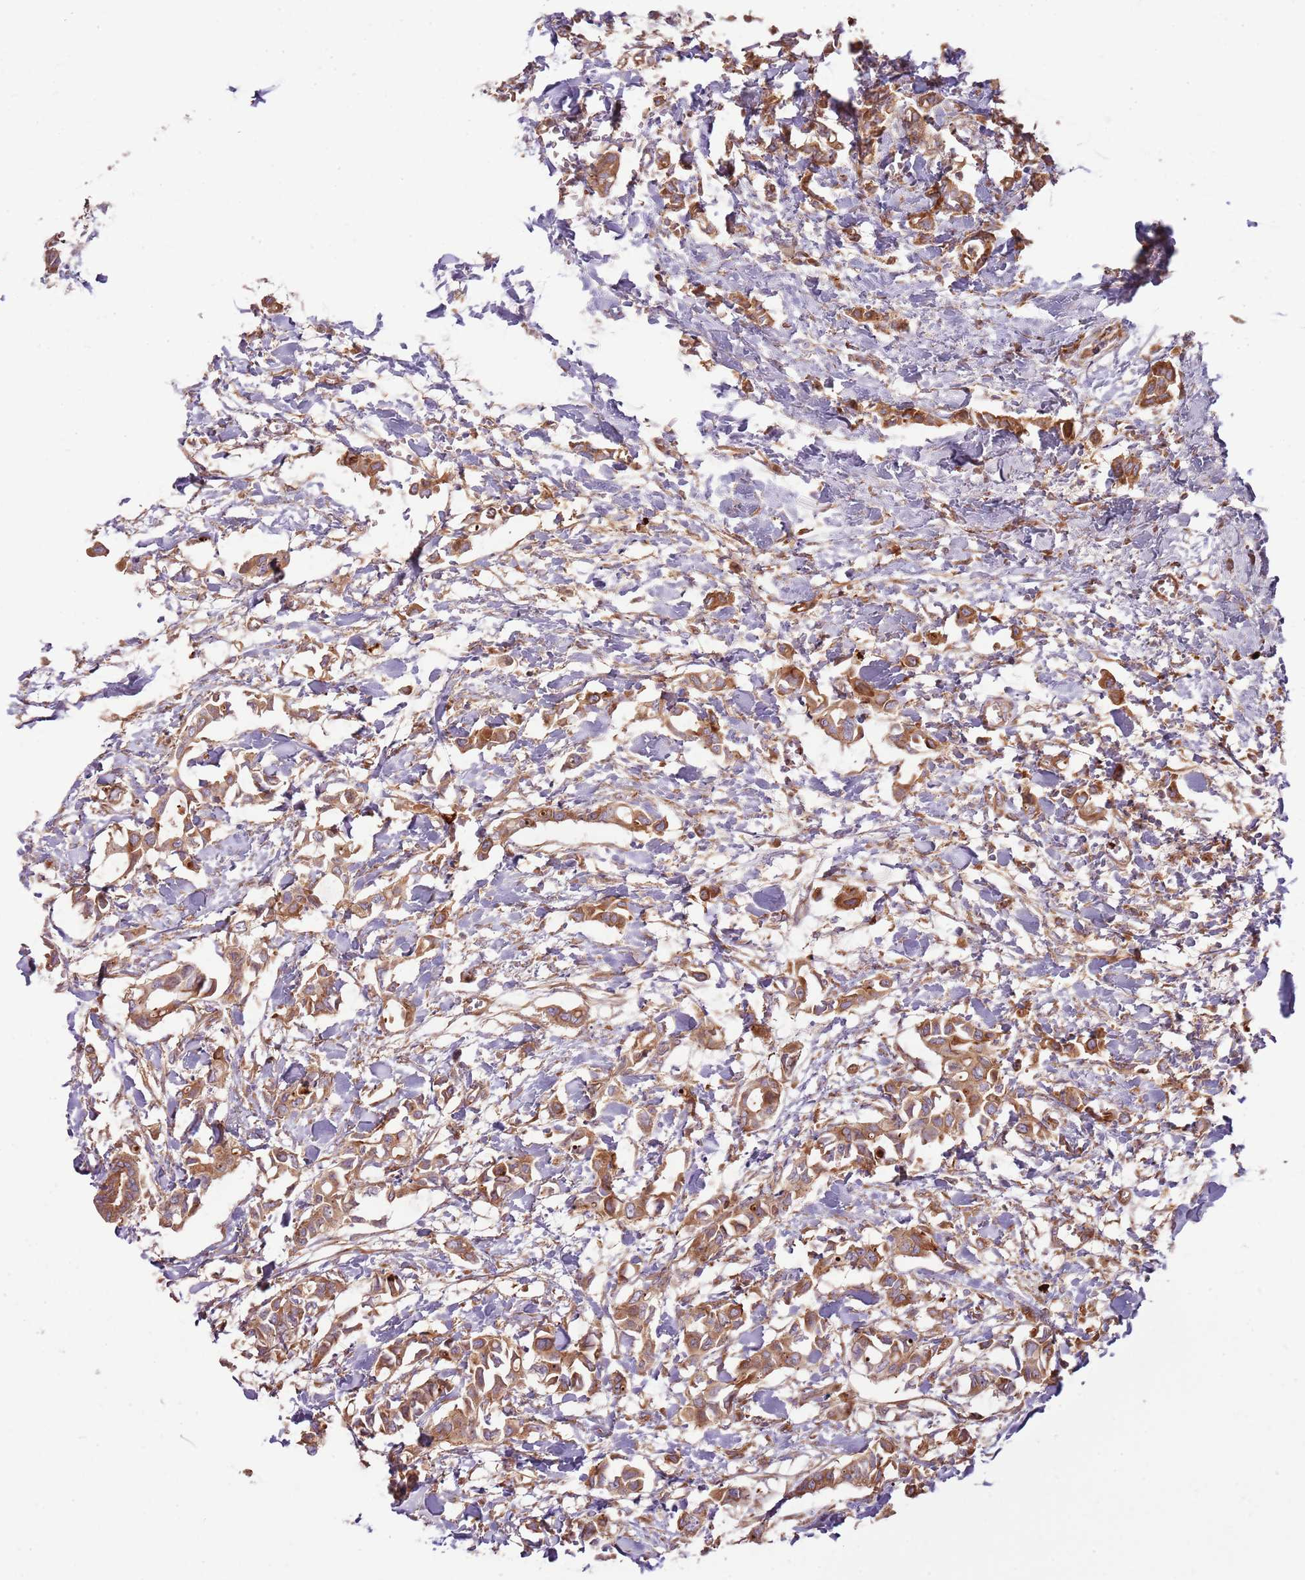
{"staining": {"intensity": "moderate", "quantity": ">75%", "location": "cytoplasmic/membranous"}, "tissue": "breast cancer", "cell_type": "Tumor cells", "image_type": "cancer", "snomed": [{"axis": "morphology", "description": "Duct carcinoma"}, {"axis": "topography", "description": "Breast"}], "caption": "A medium amount of moderate cytoplasmic/membranous staining is present in about >75% of tumor cells in breast cancer (intraductal carcinoma) tissue.", "gene": "EMC1", "patient": {"sex": "female", "age": 41}}